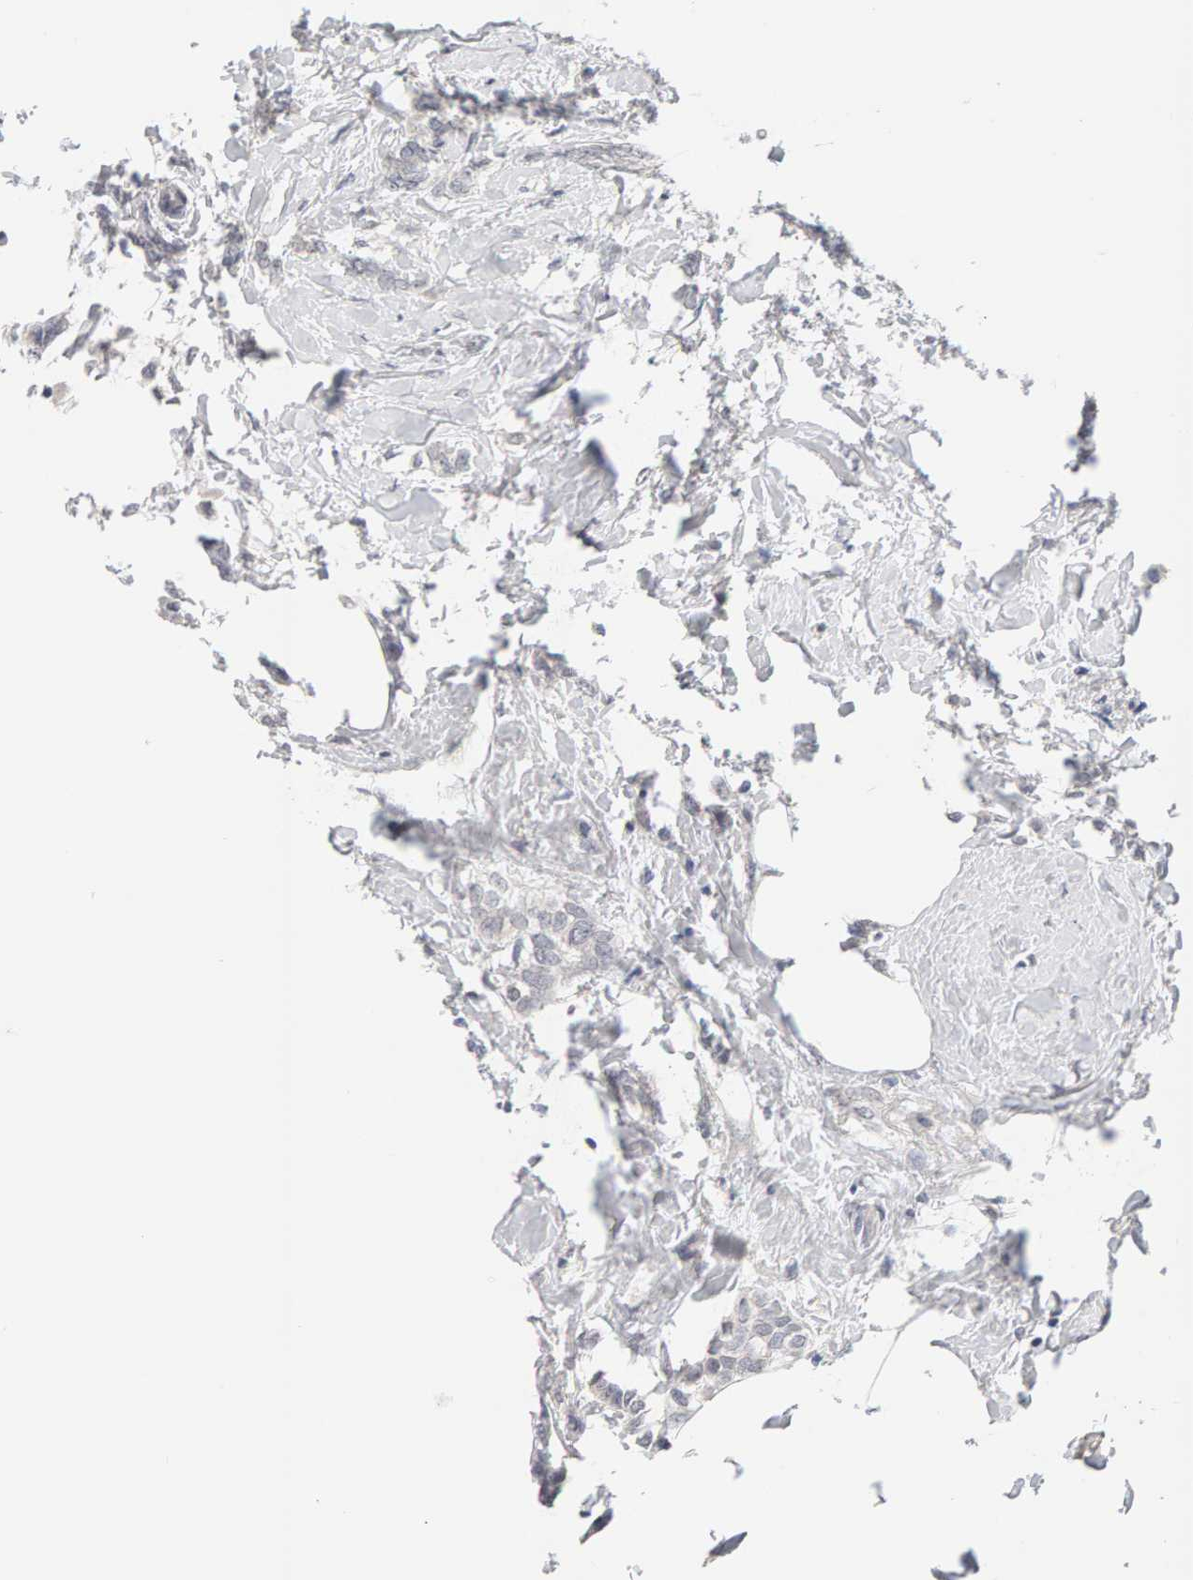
{"staining": {"intensity": "negative", "quantity": "none", "location": "none"}, "tissue": "breast cancer", "cell_type": "Tumor cells", "image_type": "cancer", "snomed": [{"axis": "morphology", "description": "Lobular carcinoma, in situ"}, {"axis": "morphology", "description": "Lobular carcinoma"}, {"axis": "topography", "description": "Breast"}], "caption": "Tumor cells show no significant staining in lobular carcinoma (breast). Brightfield microscopy of immunohistochemistry stained with DAB (brown) and hematoxylin (blue), captured at high magnification.", "gene": "HNF4A", "patient": {"sex": "female", "age": 41}}